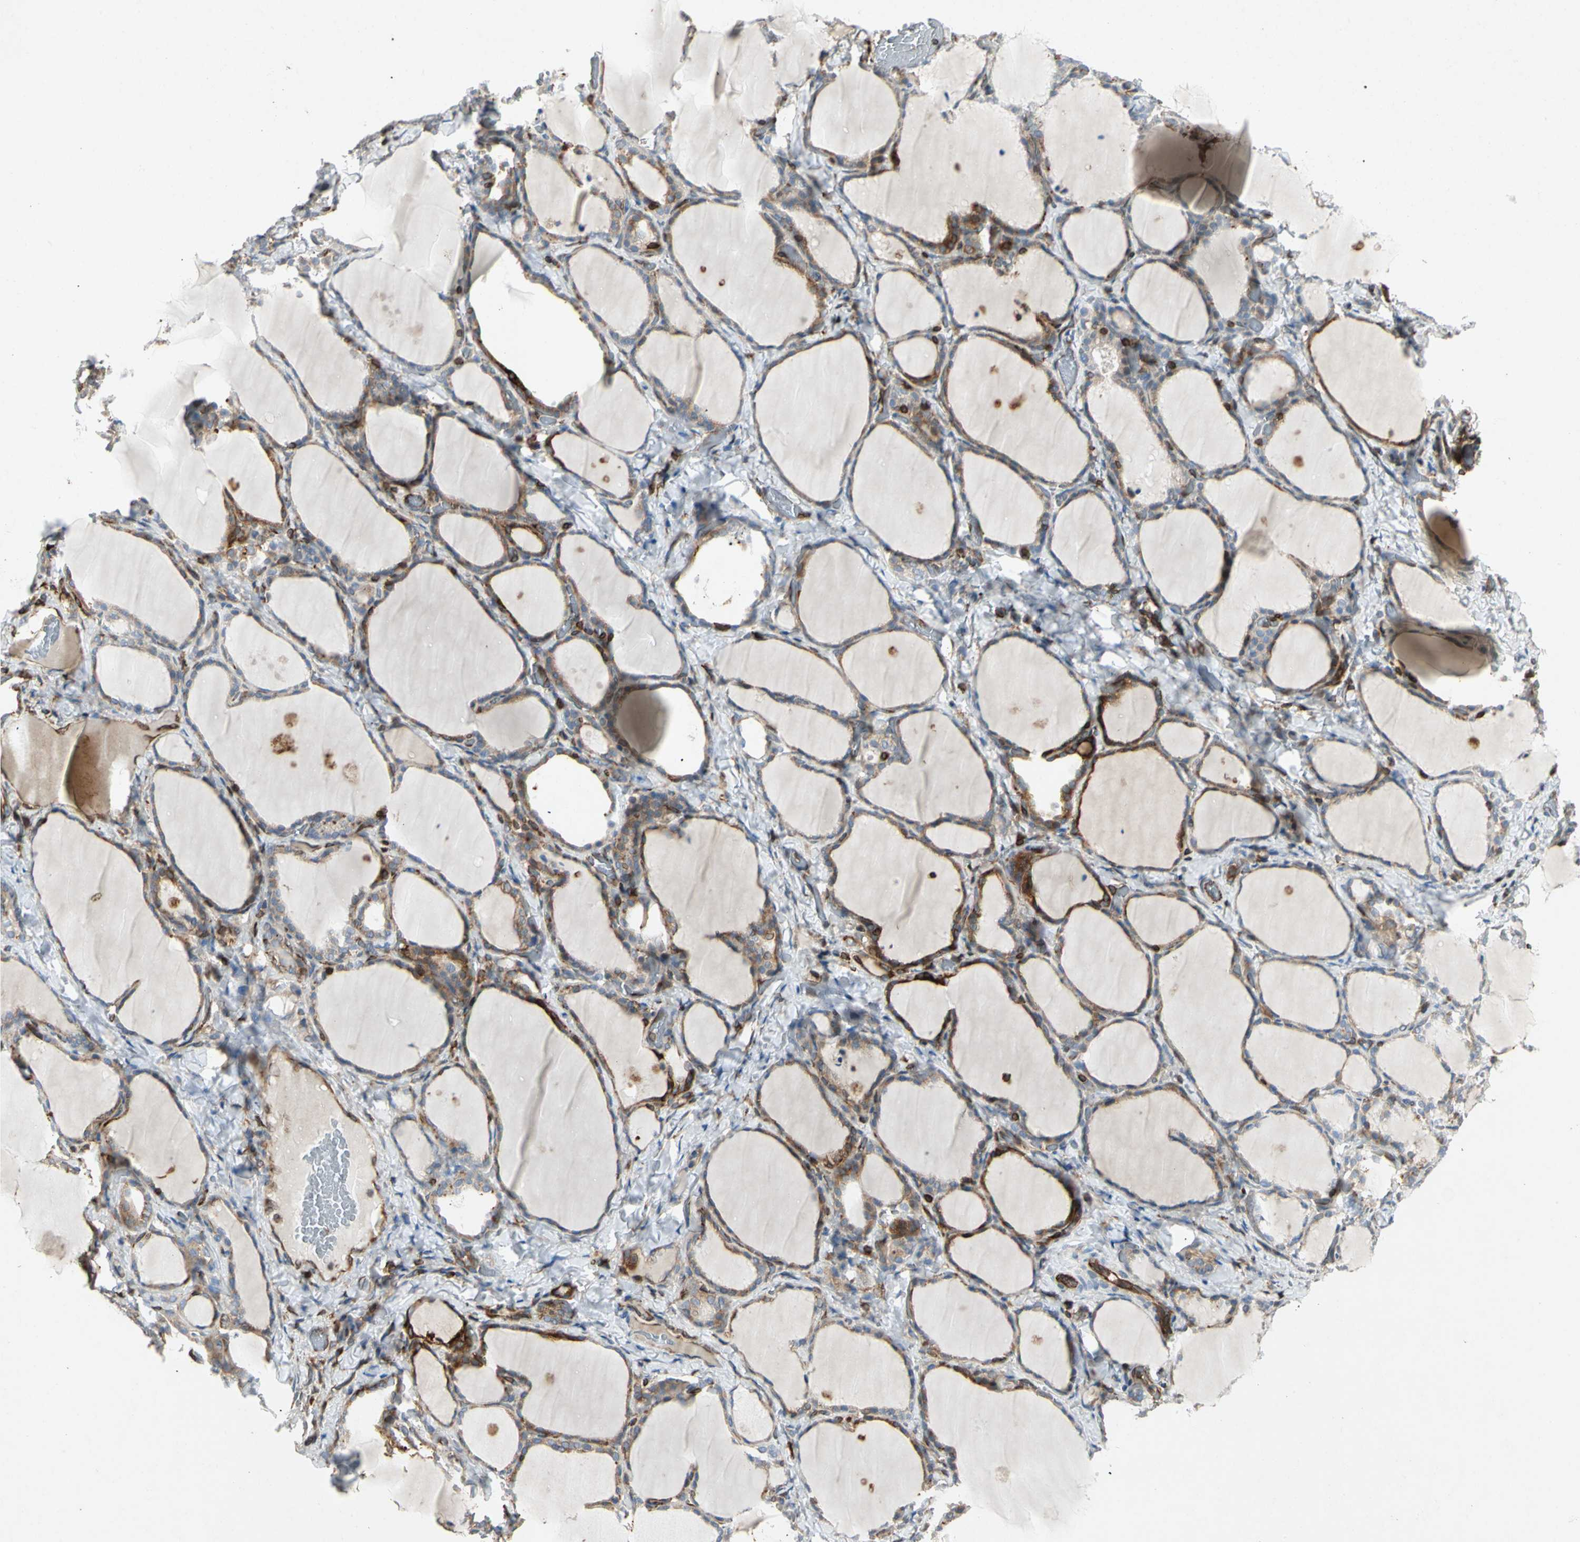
{"staining": {"intensity": "moderate", "quantity": ">75%", "location": "cytoplasmic/membranous"}, "tissue": "thyroid gland", "cell_type": "Glandular cells", "image_type": "normal", "snomed": [{"axis": "morphology", "description": "Normal tissue, NOS"}, {"axis": "morphology", "description": "Papillary adenocarcinoma, NOS"}, {"axis": "topography", "description": "Thyroid gland"}], "caption": "Thyroid gland stained for a protein (brown) shows moderate cytoplasmic/membranous positive positivity in about >75% of glandular cells.", "gene": "TAPBP", "patient": {"sex": "female", "age": 30}}